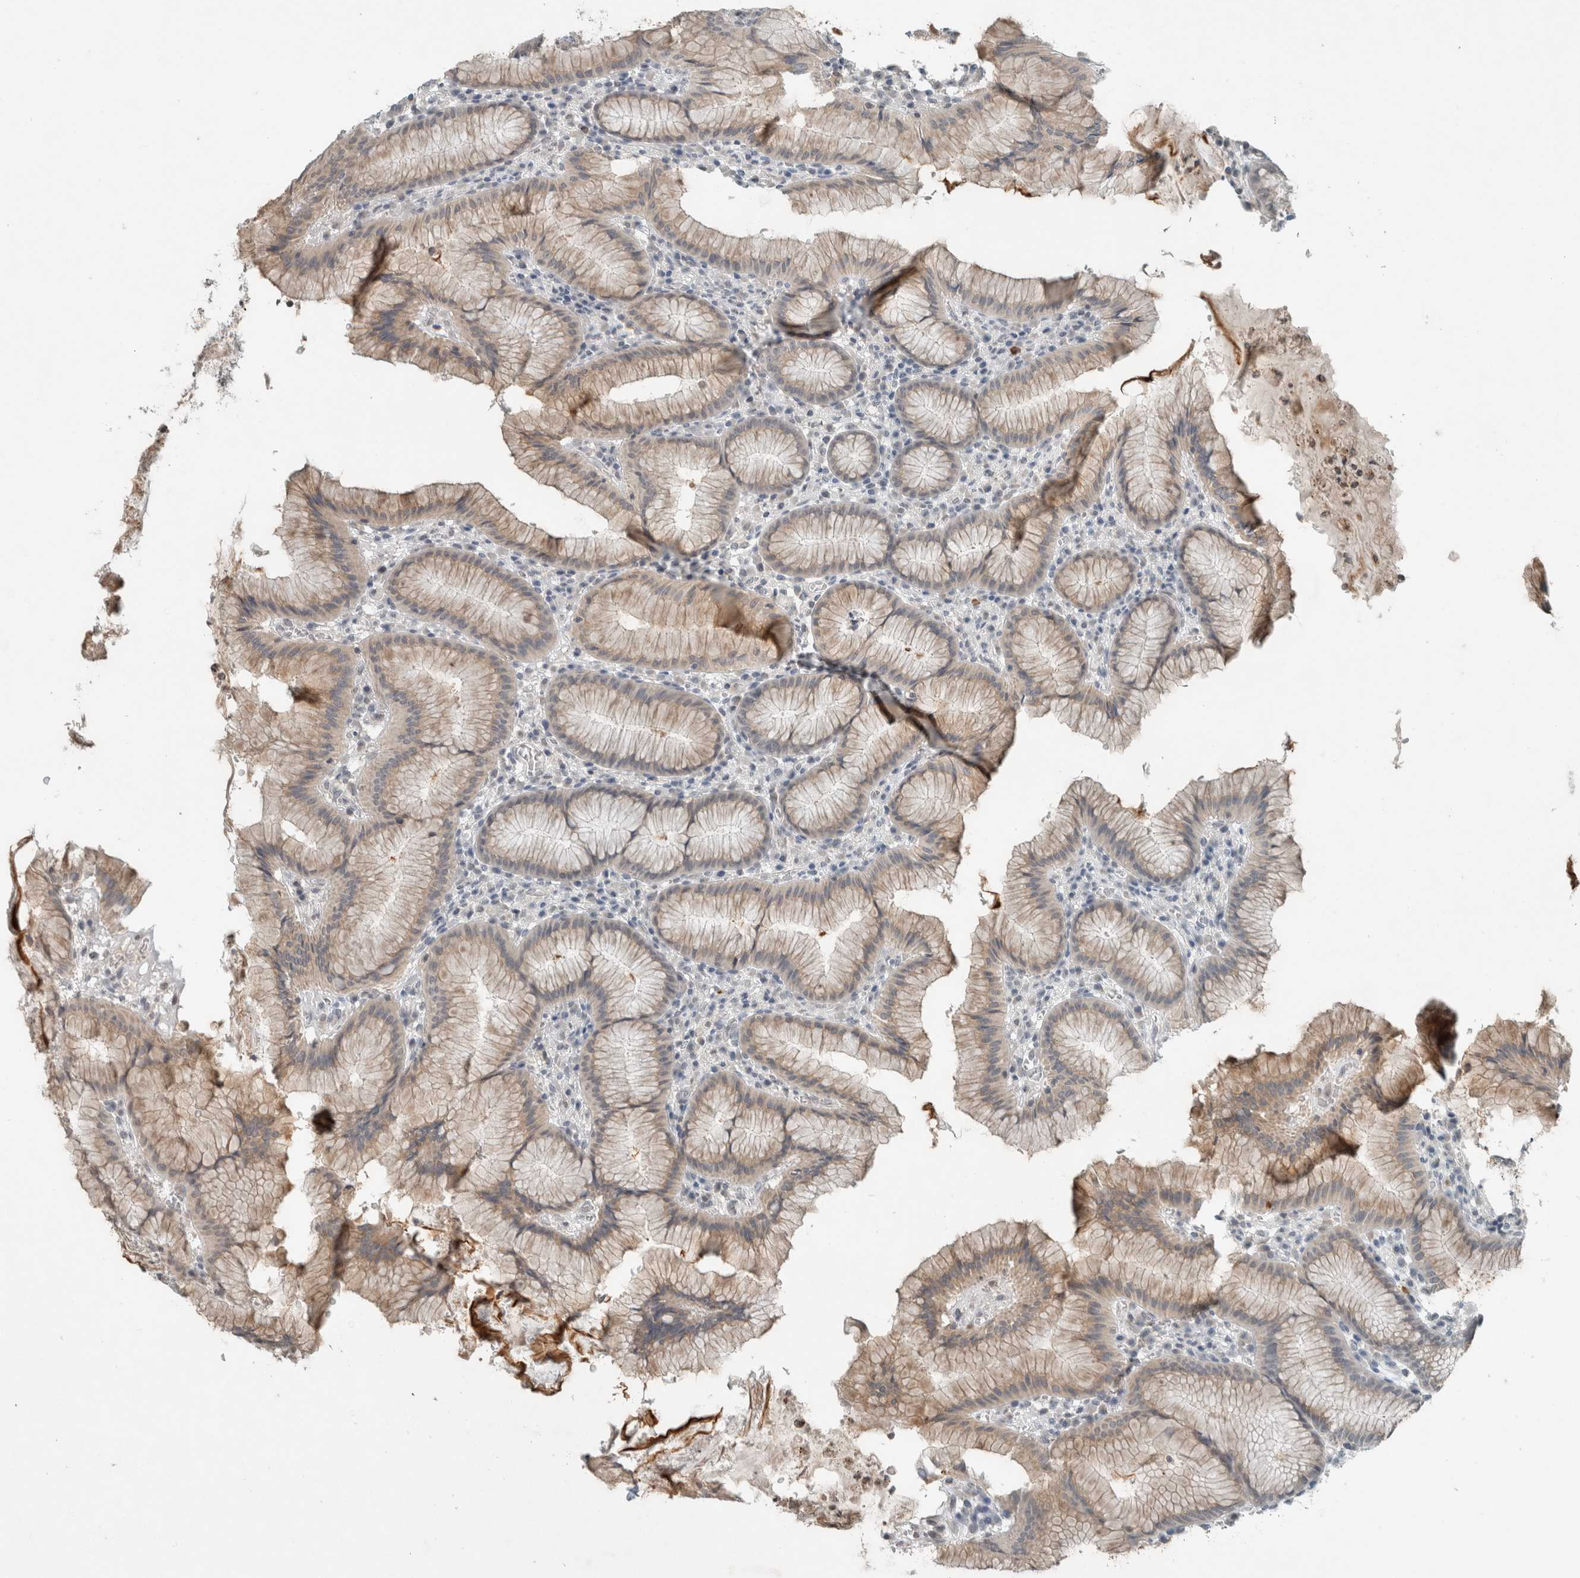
{"staining": {"intensity": "strong", "quantity": "<25%", "location": "cytoplasmic/membranous"}, "tissue": "stomach", "cell_type": "Glandular cells", "image_type": "normal", "snomed": [{"axis": "morphology", "description": "Normal tissue, NOS"}, {"axis": "topography", "description": "Stomach"}], "caption": "A brown stain highlights strong cytoplasmic/membranous expression of a protein in glandular cells of normal stomach. The protein is shown in brown color, while the nuclei are stained blue.", "gene": "TRIT1", "patient": {"sex": "male", "age": 55}}